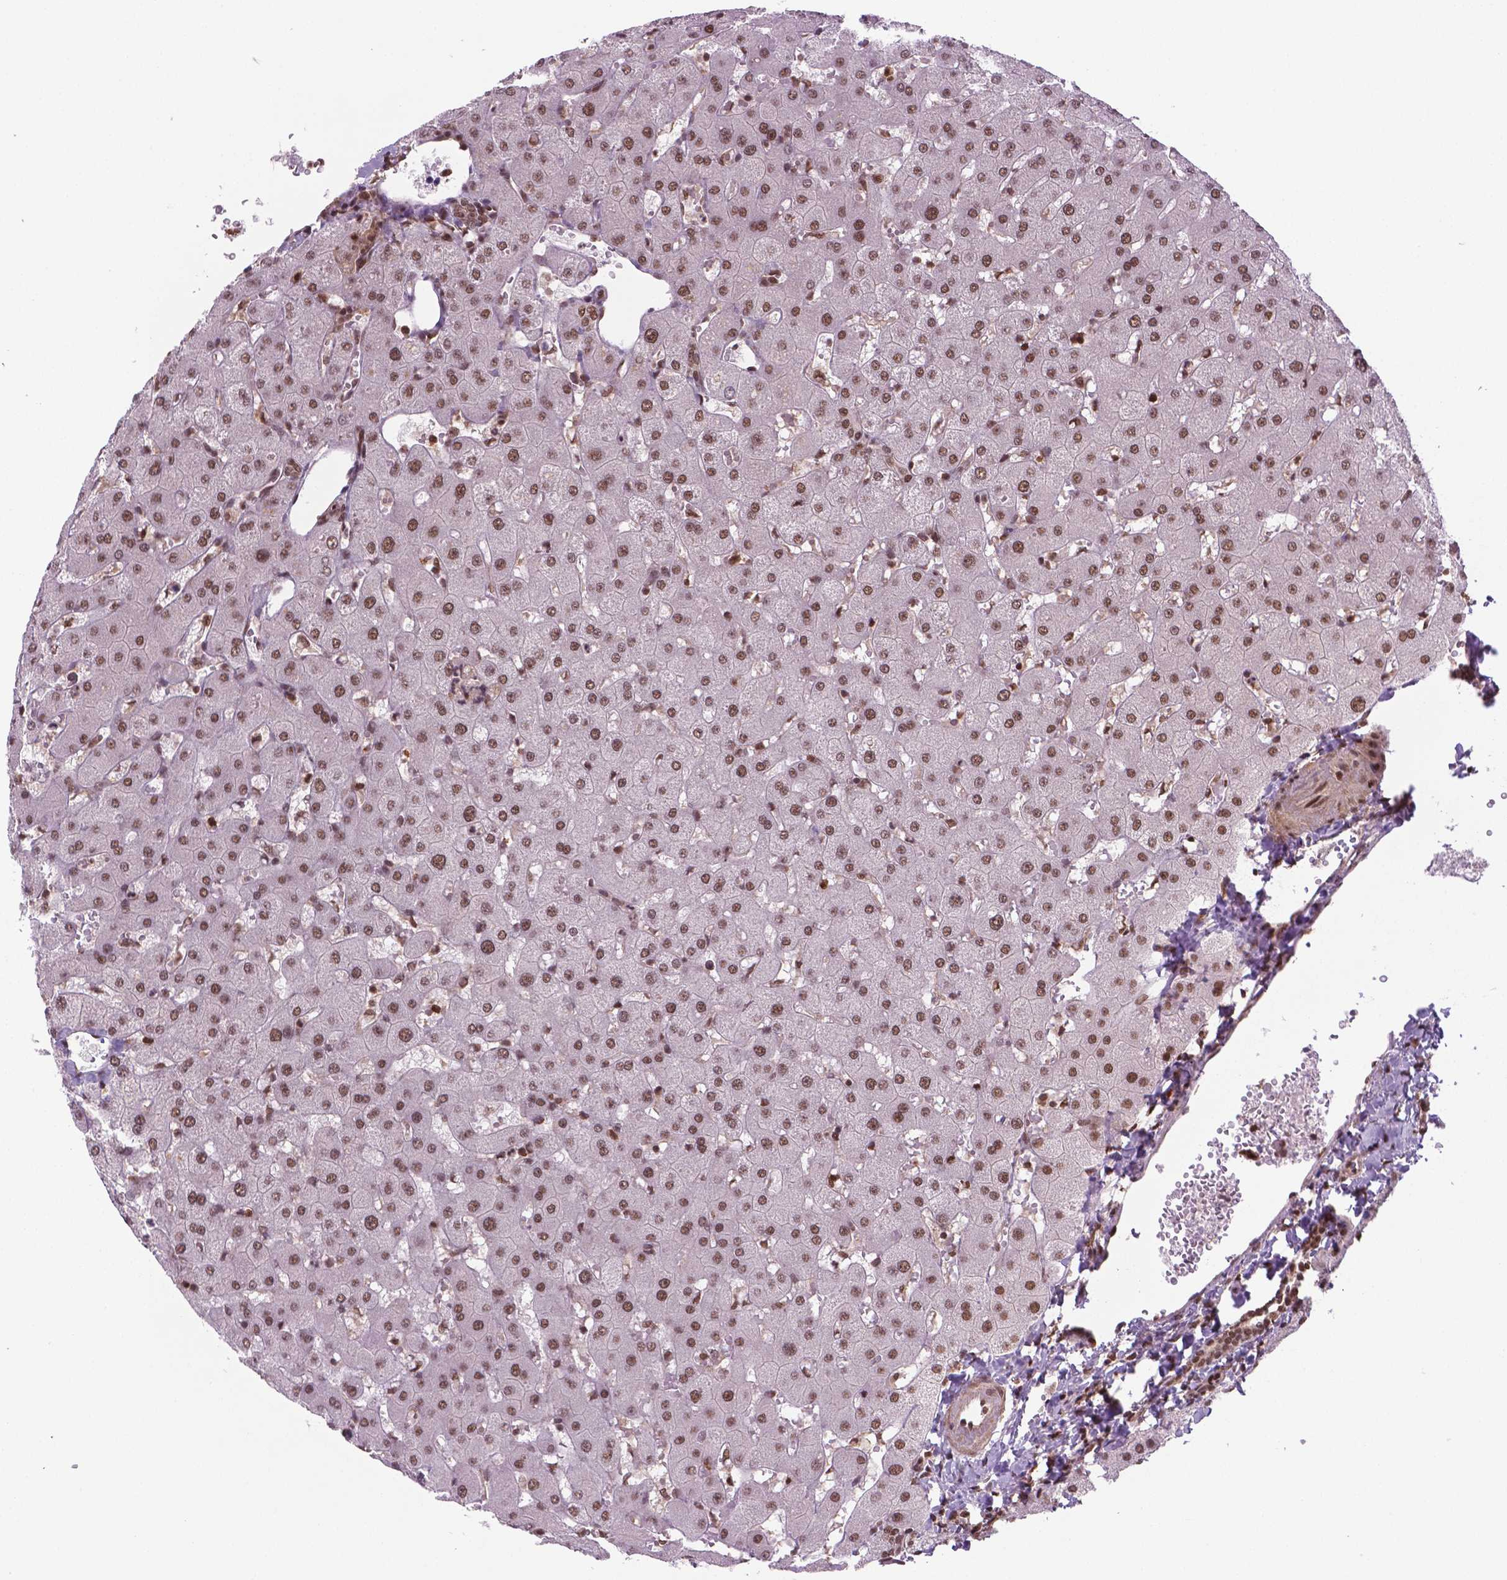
{"staining": {"intensity": "moderate", "quantity": ">75%", "location": "nuclear"}, "tissue": "liver", "cell_type": "Cholangiocytes", "image_type": "normal", "snomed": [{"axis": "morphology", "description": "Normal tissue, NOS"}, {"axis": "topography", "description": "Liver"}], "caption": "A micrograph of liver stained for a protein shows moderate nuclear brown staining in cholangiocytes. The staining was performed using DAB to visualize the protein expression in brown, while the nuclei were stained in blue with hematoxylin (Magnification: 20x).", "gene": "SIRT6", "patient": {"sex": "female", "age": 63}}